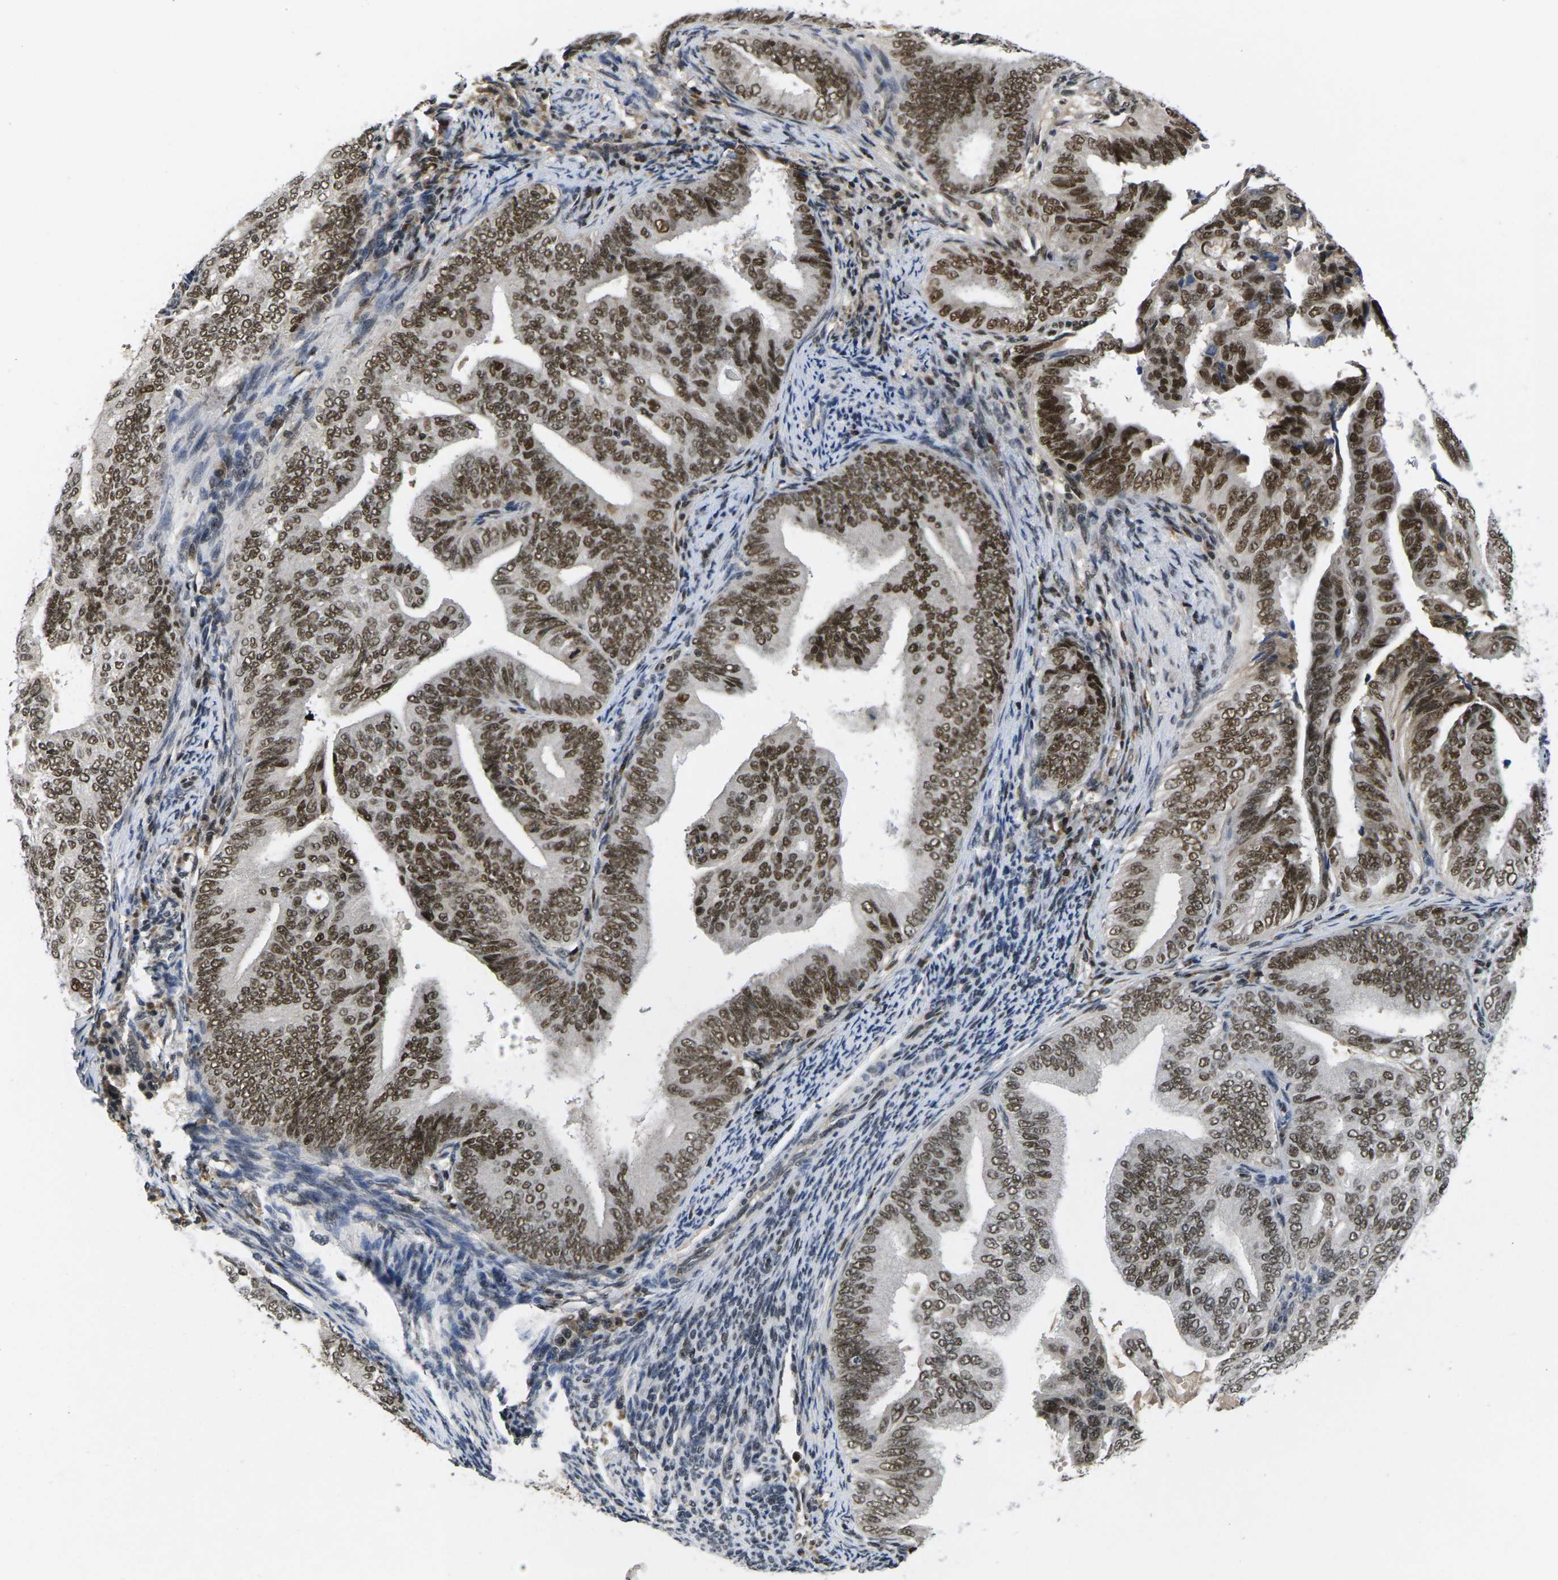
{"staining": {"intensity": "moderate", "quantity": ">75%", "location": "nuclear"}, "tissue": "endometrial cancer", "cell_type": "Tumor cells", "image_type": "cancer", "snomed": [{"axis": "morphology", "description": "Adenocarcinoma, NOS"}, {"axis": "topography", "description": "Endometrium"}], "caption": "Endometrial cancer stained for a protein (brown) reveals moderate nuclear positive staining in approximately >75% of tumor cells.", "gene": "GTF2E1", "patient": {"sex": "female", "age": 58}}